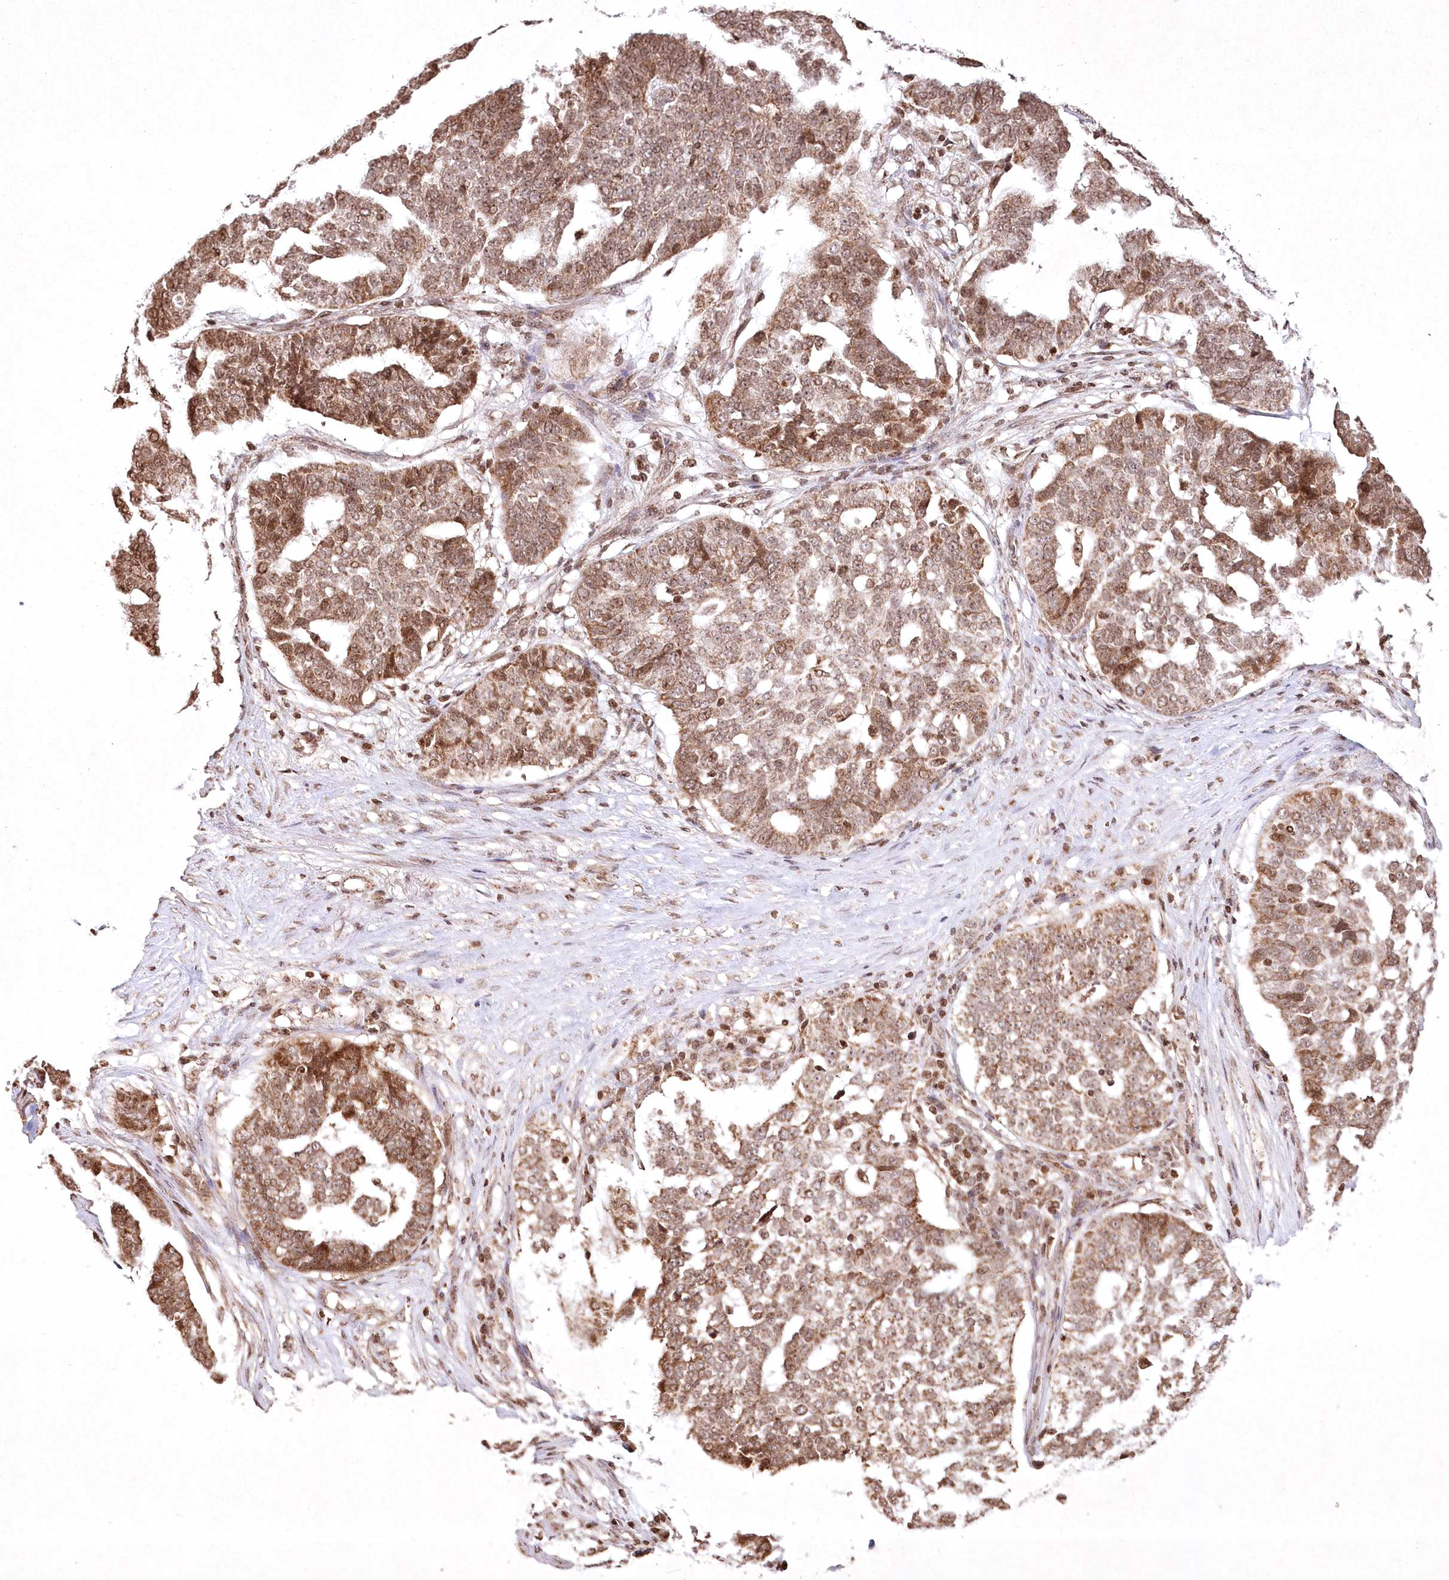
{"staining": {"intensity": "moderate", "quantity": ">75%", "location": "cytoplasmic/membranous,nuclear"}, "tissue": "ovarian cancer", "cell_type": "Tumor cells", "image_type": "cancer", "snomed": [{"axis": "morphology", "description": "Cystadenocarcinoma, serous, NOS"}, {"axis": "topography", "description": "Ovary"}], "caption": "Tumor cells demonstrate medium levels of moderate cytoplasmic/membranous and nuclear positivity in about >75% of cells in human ovarian serous cystadenocarcinoma.", "gene": "CARM1", "patient": {"sex": "female", "age": 59}}